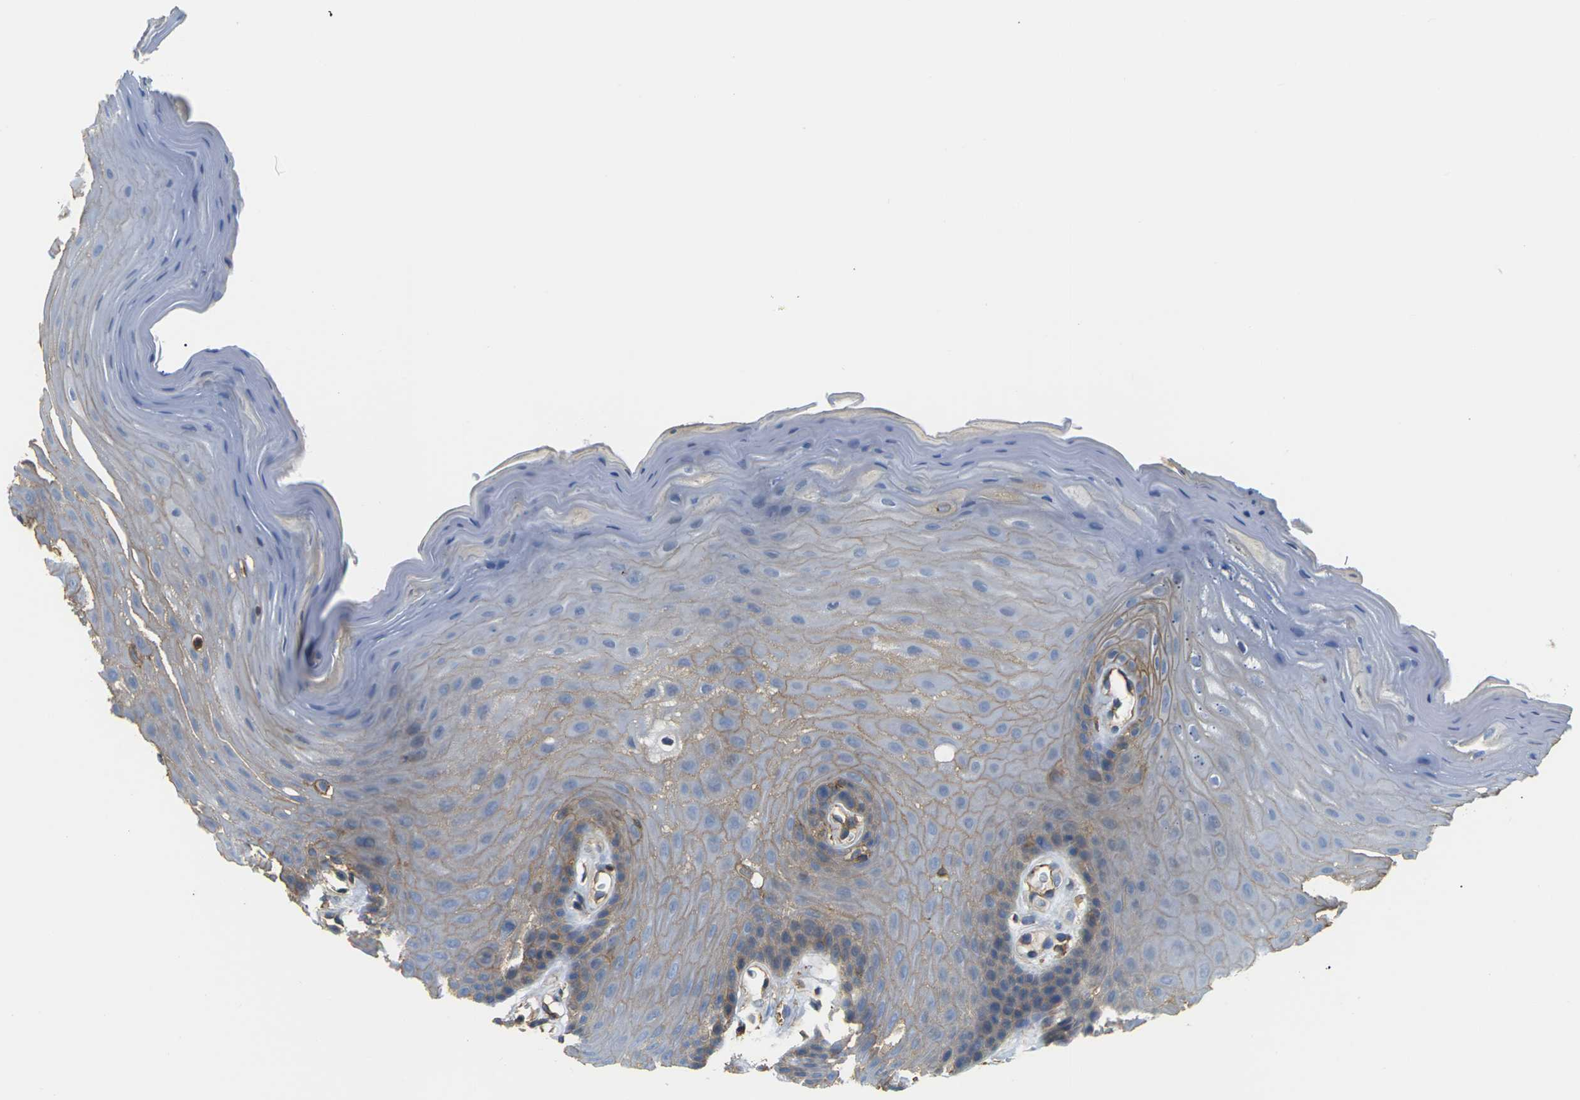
{"staining": {"intensity": "moderate", "quantity": "25%-75%", "location": "cytoplasmic/membranous"}, "tissue": "oral mucosa", "cell_type": "Squamous epithelial cells", "image_type": "normal", "snomed": [{"axis": "morphology", "description": "Normal tissue, NOS"}, {"axis": "morphology", "description": "Squamous cell carcinoma, NOS"}, {"axis": "topography", "description": "Skeletal muscle"}, {"axis": "topography", "description": "Adipose tissue"}, {"axis": "topography", "description": "Vascular tissue"}, {"axis": "topography", "description": "Oral tissue"}, {"axis": "topography", "description": "Peripheral nerve tissue"}, {"axis": "topography", "description": "Head-Neck"}], "caption": "A photomicrograph of human oral mucosa stained for a protein displays moderate cytoplasmic/membranous brown staining in squamous epithelial cells.", "gene": "IQGAP1", "patient": {"sex": "male", "age": 71}}